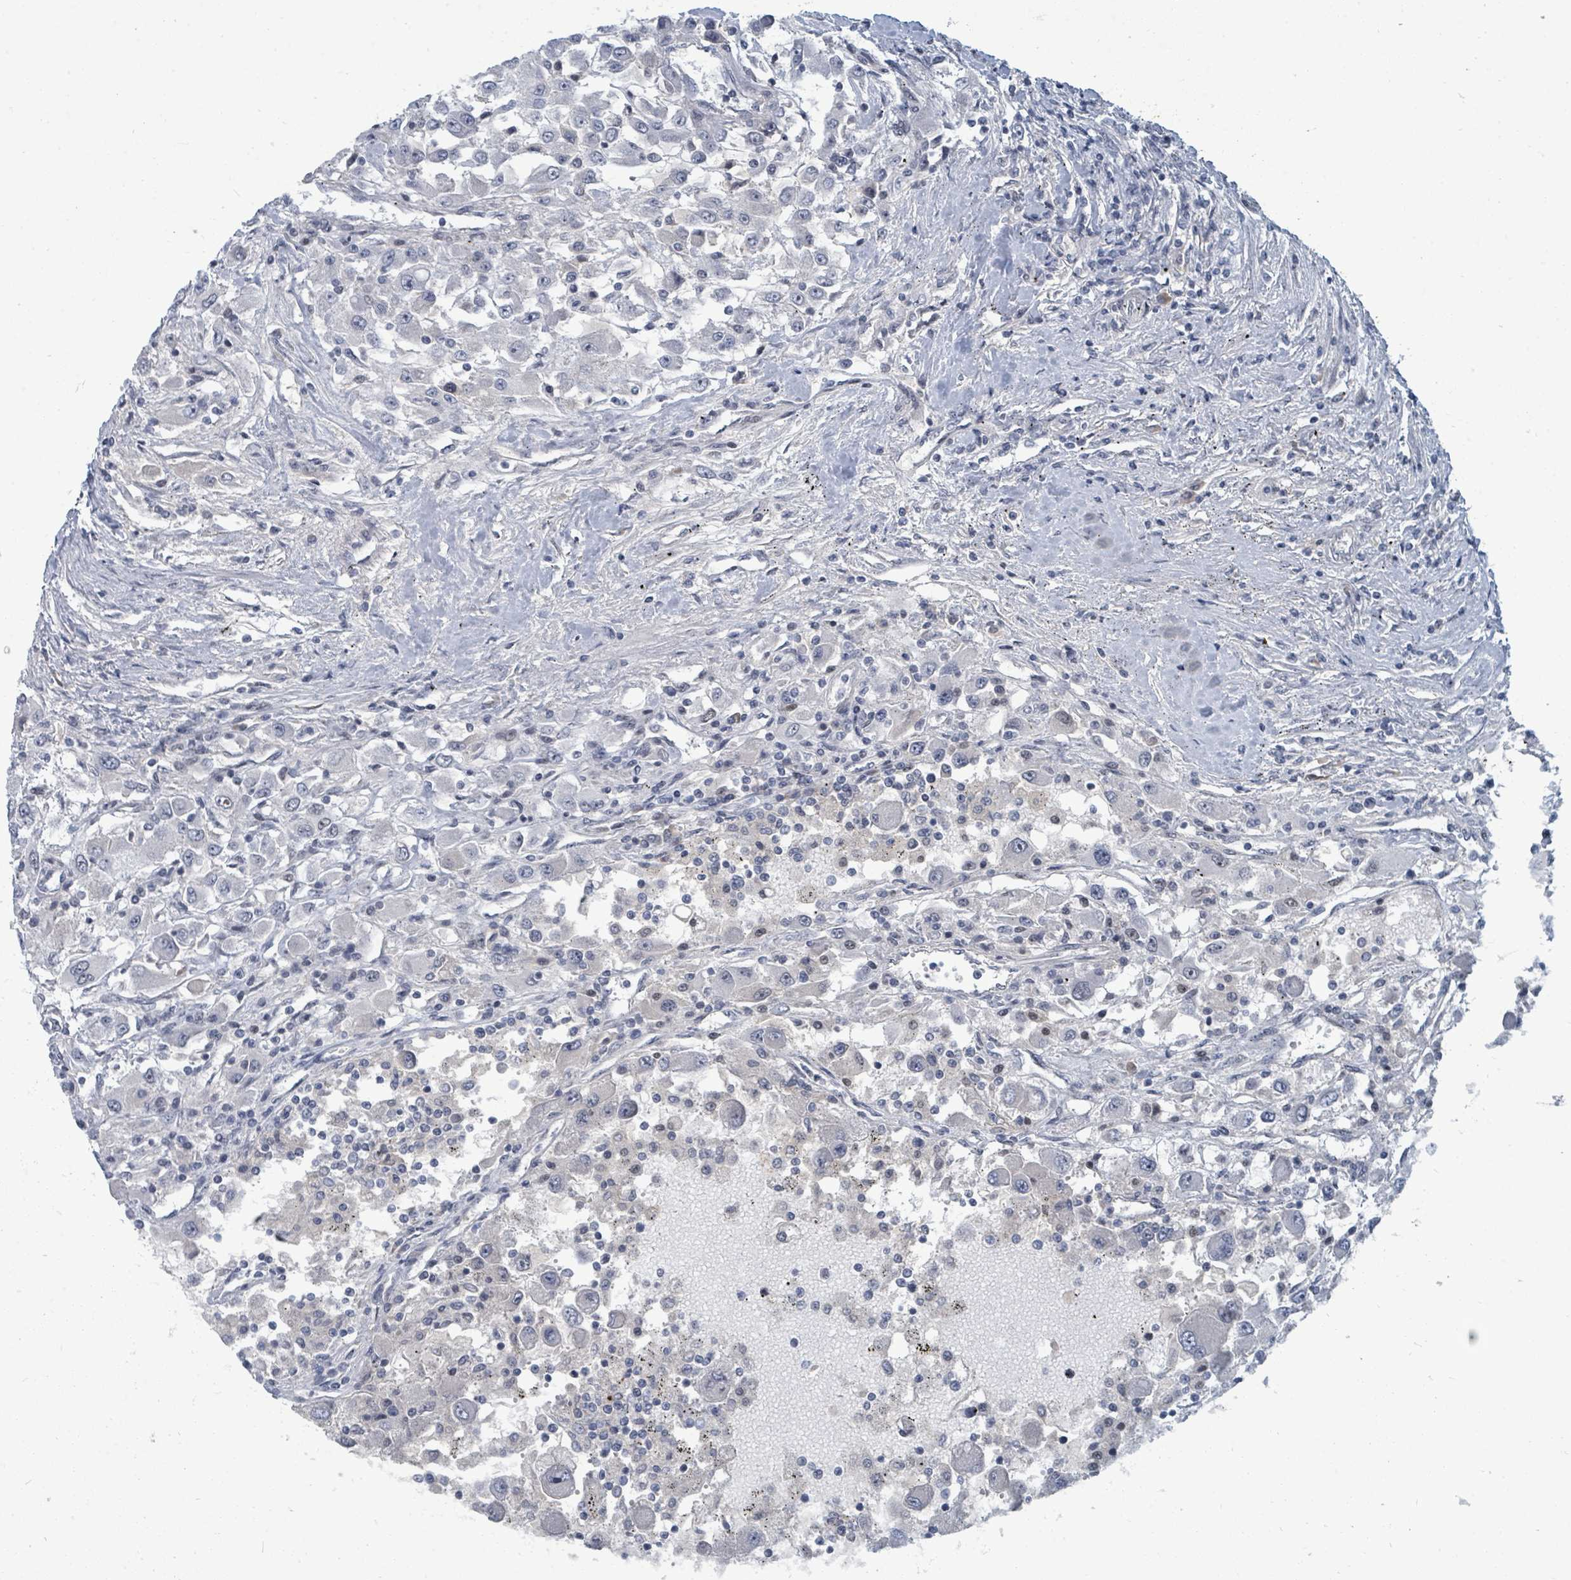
{"staining": {"intensity": "negative", "quantity": "none", "location": "none"}, "tissue": "renal cancer", "cell_type": "Tumor cells", "image_type": "cancer", "snomed": [{"axis": "morphology", "description": "Adenocarcinoma, NOS"}, {"axis": "topography", "description": "Kidney"}], "caption": "Protein analysis of adenocarcinoma (renal) demonstrates no significant expression in tumor cells. (DAB immunohistochemistry visualized using brightfield microscopy, high magnification).", "gene": "UCK1", "patient": {"sex": "female", "age": 67}}